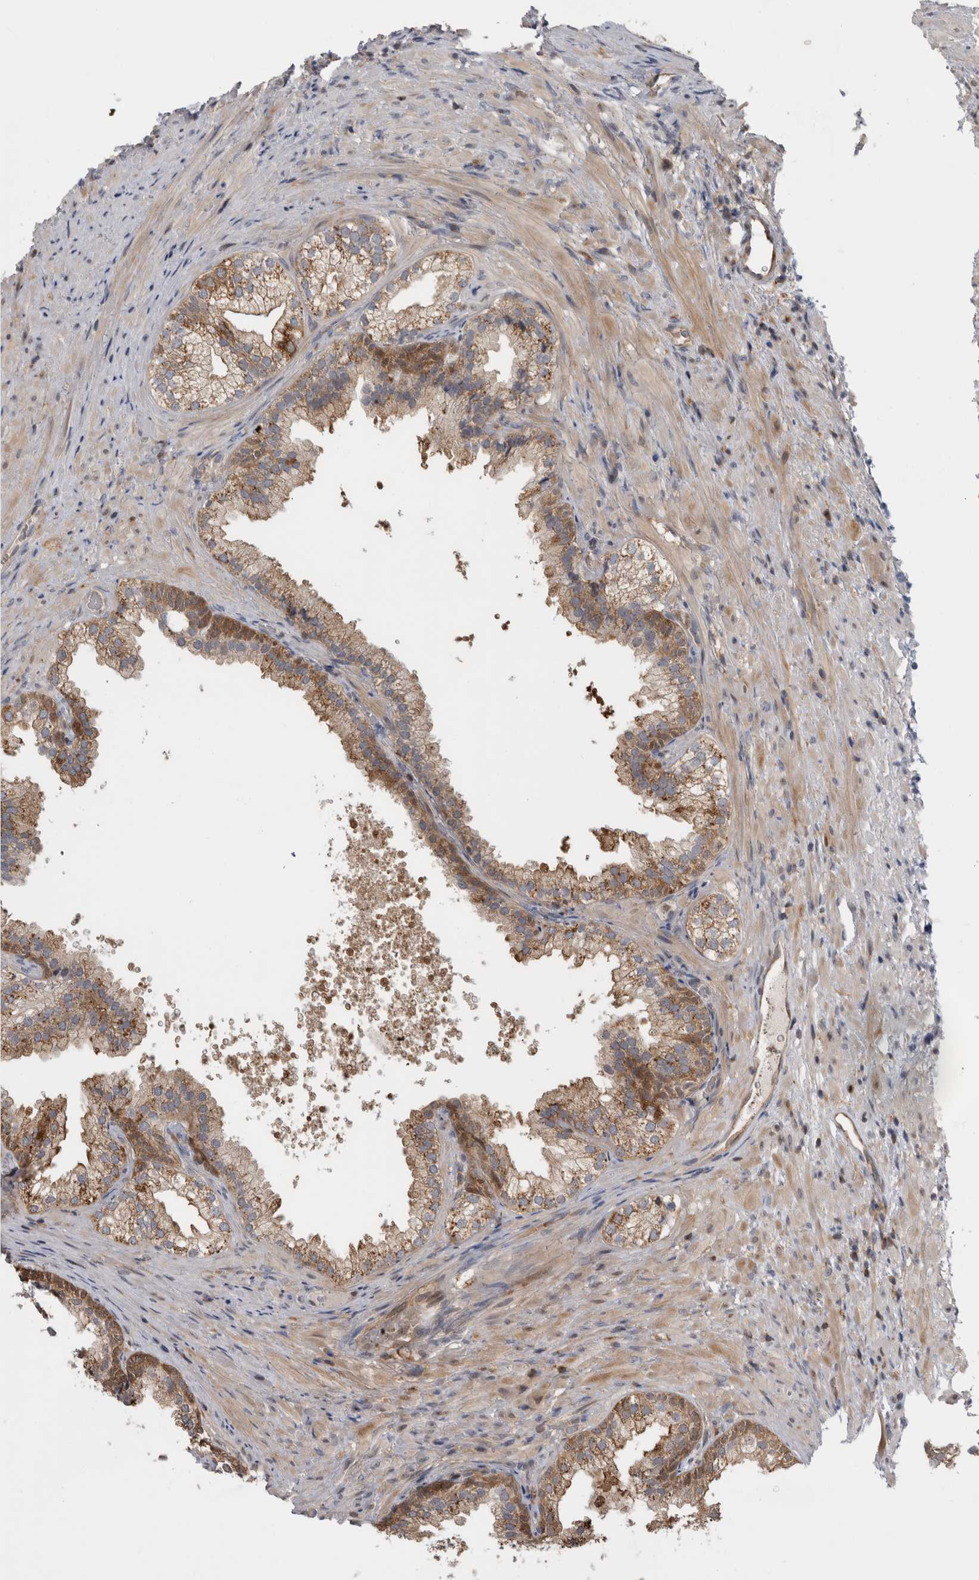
{"staining": {"intensity": "moderate", "quantity": "25%-75%", "location": "cytoplasmic/membranous"}, "tissue": "prostate", "cell_type": "Glandular cells", "image_type": "normal", "snomed": [{"axis": "morphology", "description": "Normal tissue, NOS"}, {"axis": "topography", "description": "Prostate"}], "caption": "Immunohistochemical staining of unremarkable human prostate reveals moderate cytoplasmic/membranous protein expression in about 25%-75% of glandular cells.", "gene": "USH1G", "patient": {"sex": "male", "age": 76}}